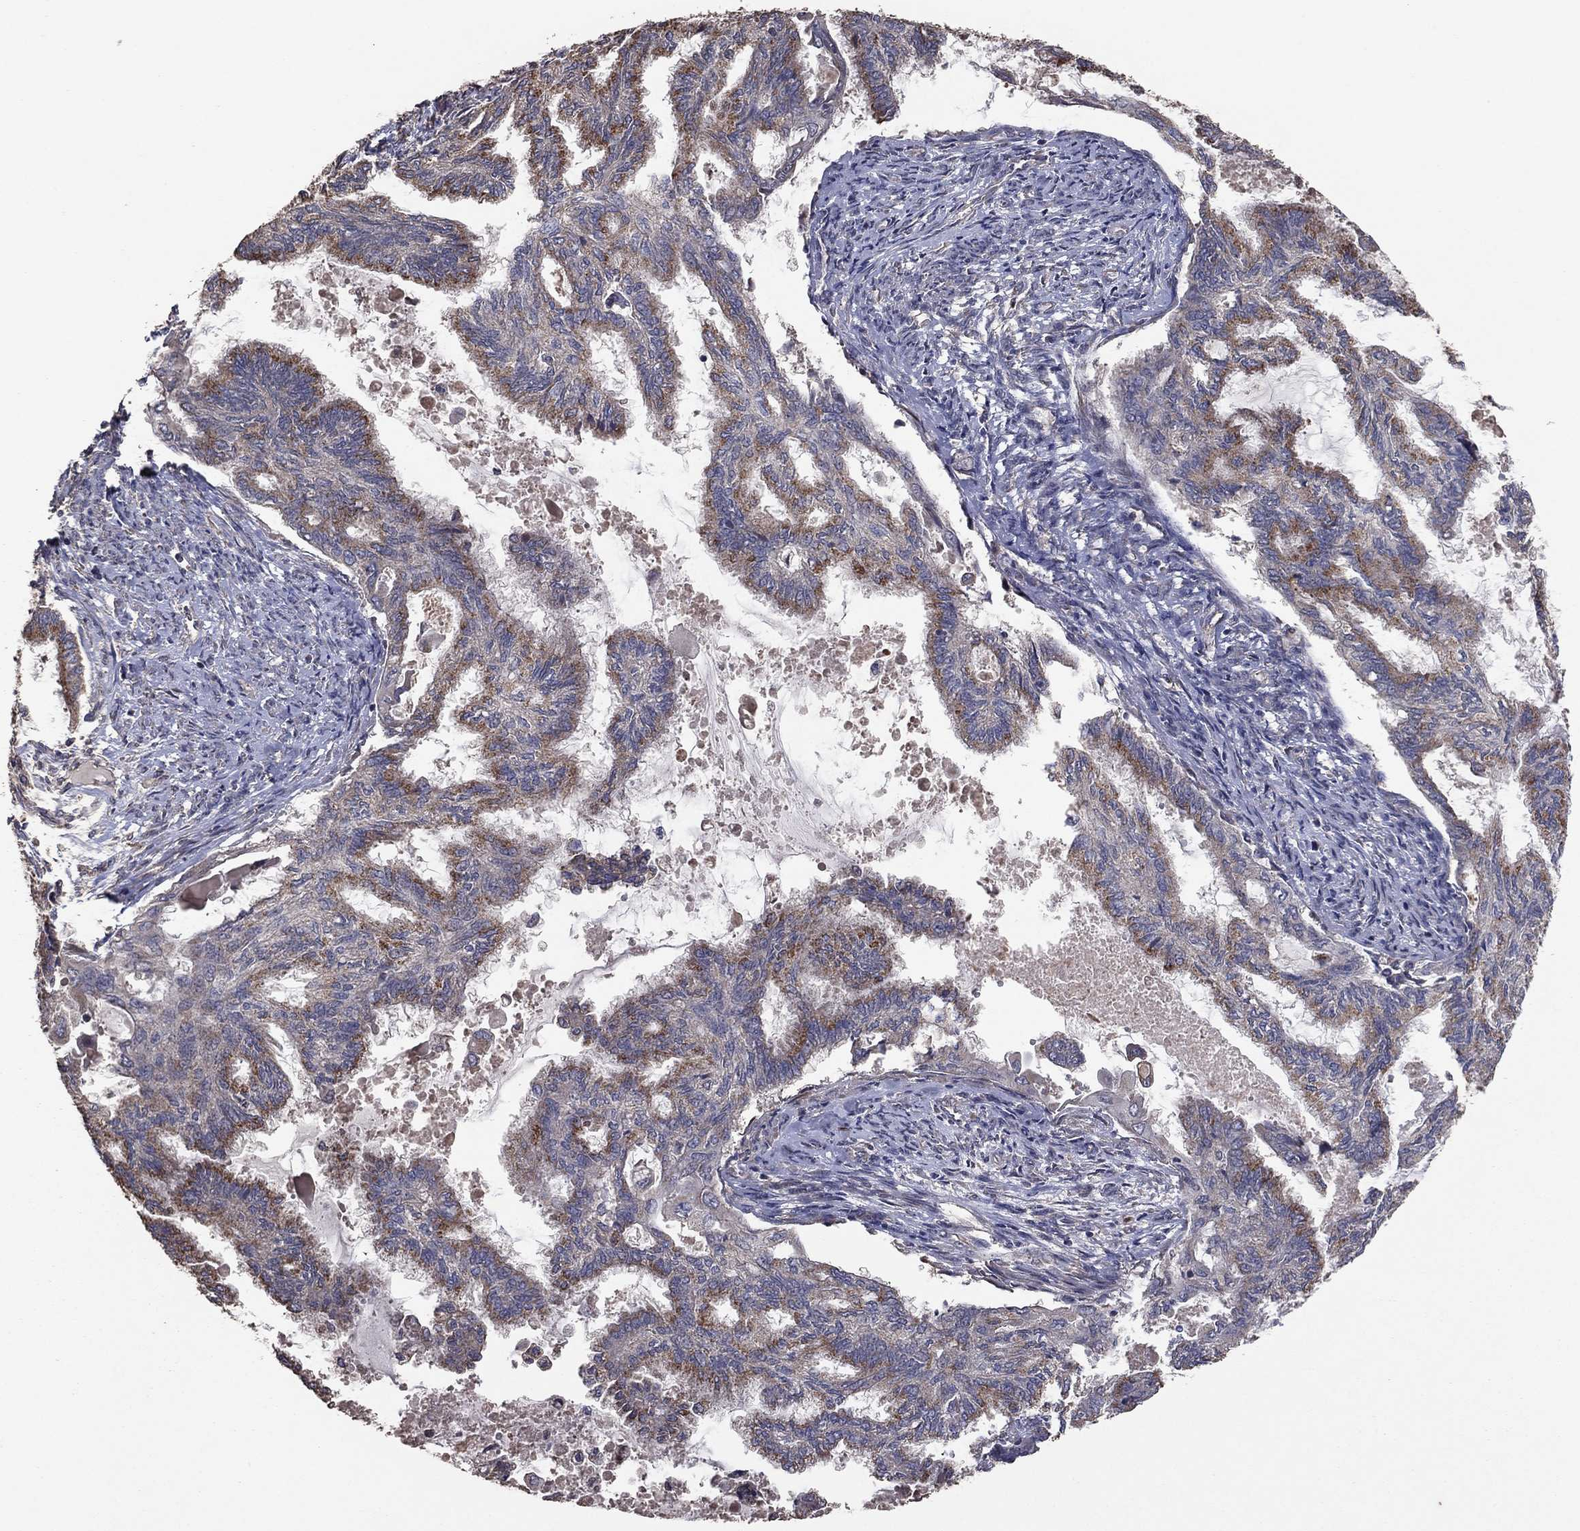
{"staining": {"intensity": "strong", "quantity": "<25%", "location": "cytoplasmic/membranous"}, "tissue": "endometrial cancer", "cell_type": "Tumor cells", "image_type": "cancer", "snomed": [{"axis": "morphology", "description": "Adenocarcinoma, NOS"}, {"axis": "topography", "description": "Endometrium"}], "caption": "A photomicrograph of endometrial adenocarcinoma stained for a protein exhibits strong cytoplasmic/membranous brown staining in tumor cells.", "gene": "FLT4", "patient": {"sex": "female", "age": 86}}